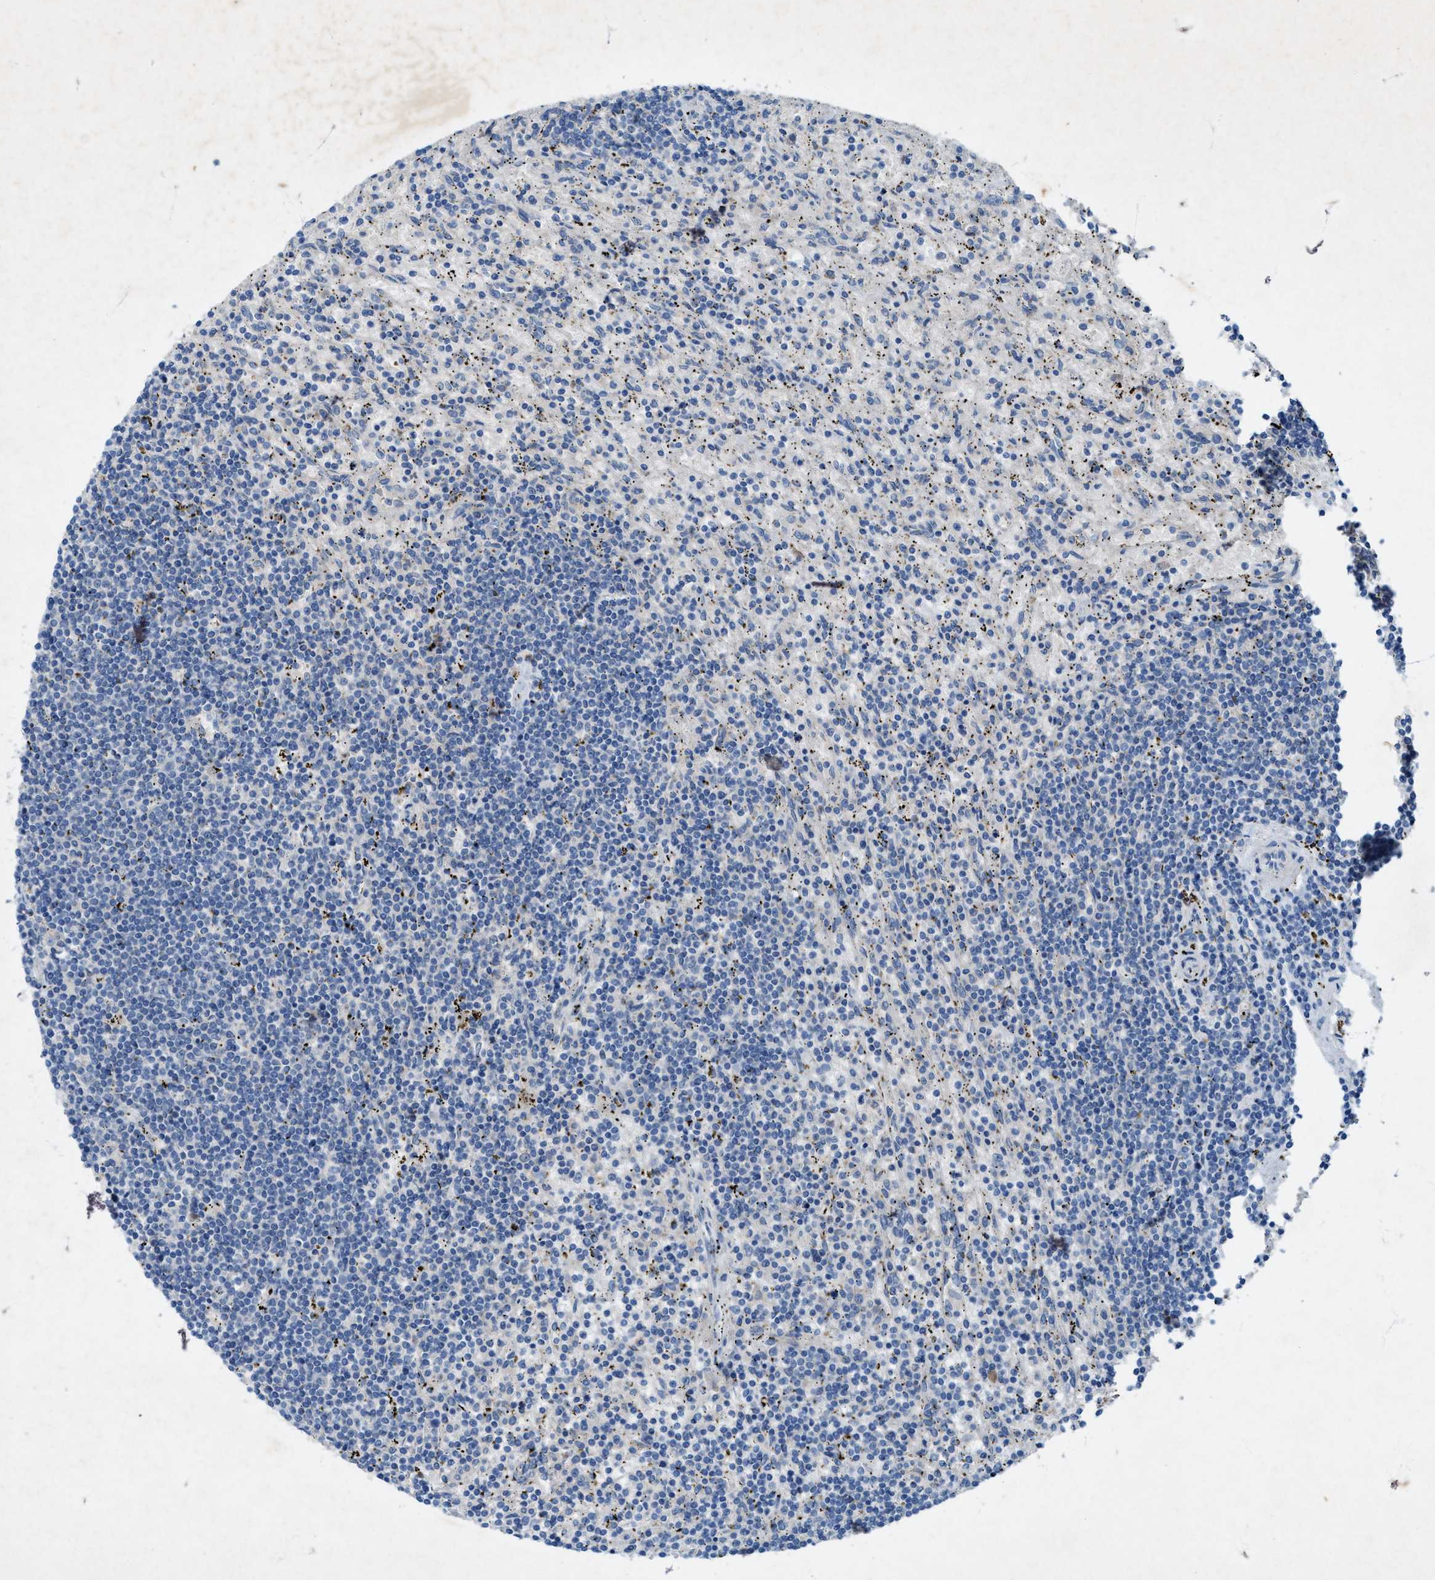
{"staining": {"intensity": "negative", "quantity": "none", "location": "none"}, "tissue": "lymphoma", "cell_type": "Tumor cells", "image_type": "cancer", "snomed": [{"axis": "morphology", "description": "Malignant lymphoma, non-Hodgkin's type, Low grade"}, {"axis": "topography", "description": "Spleen"}], "caption": "Protein analysis of malignant lymphoma, non-Hodgkin's type (low-grade) reveals no significant expression in tumor cells.", "gene": "URGCP", "patient": {"sex": "male", "age": 76}}